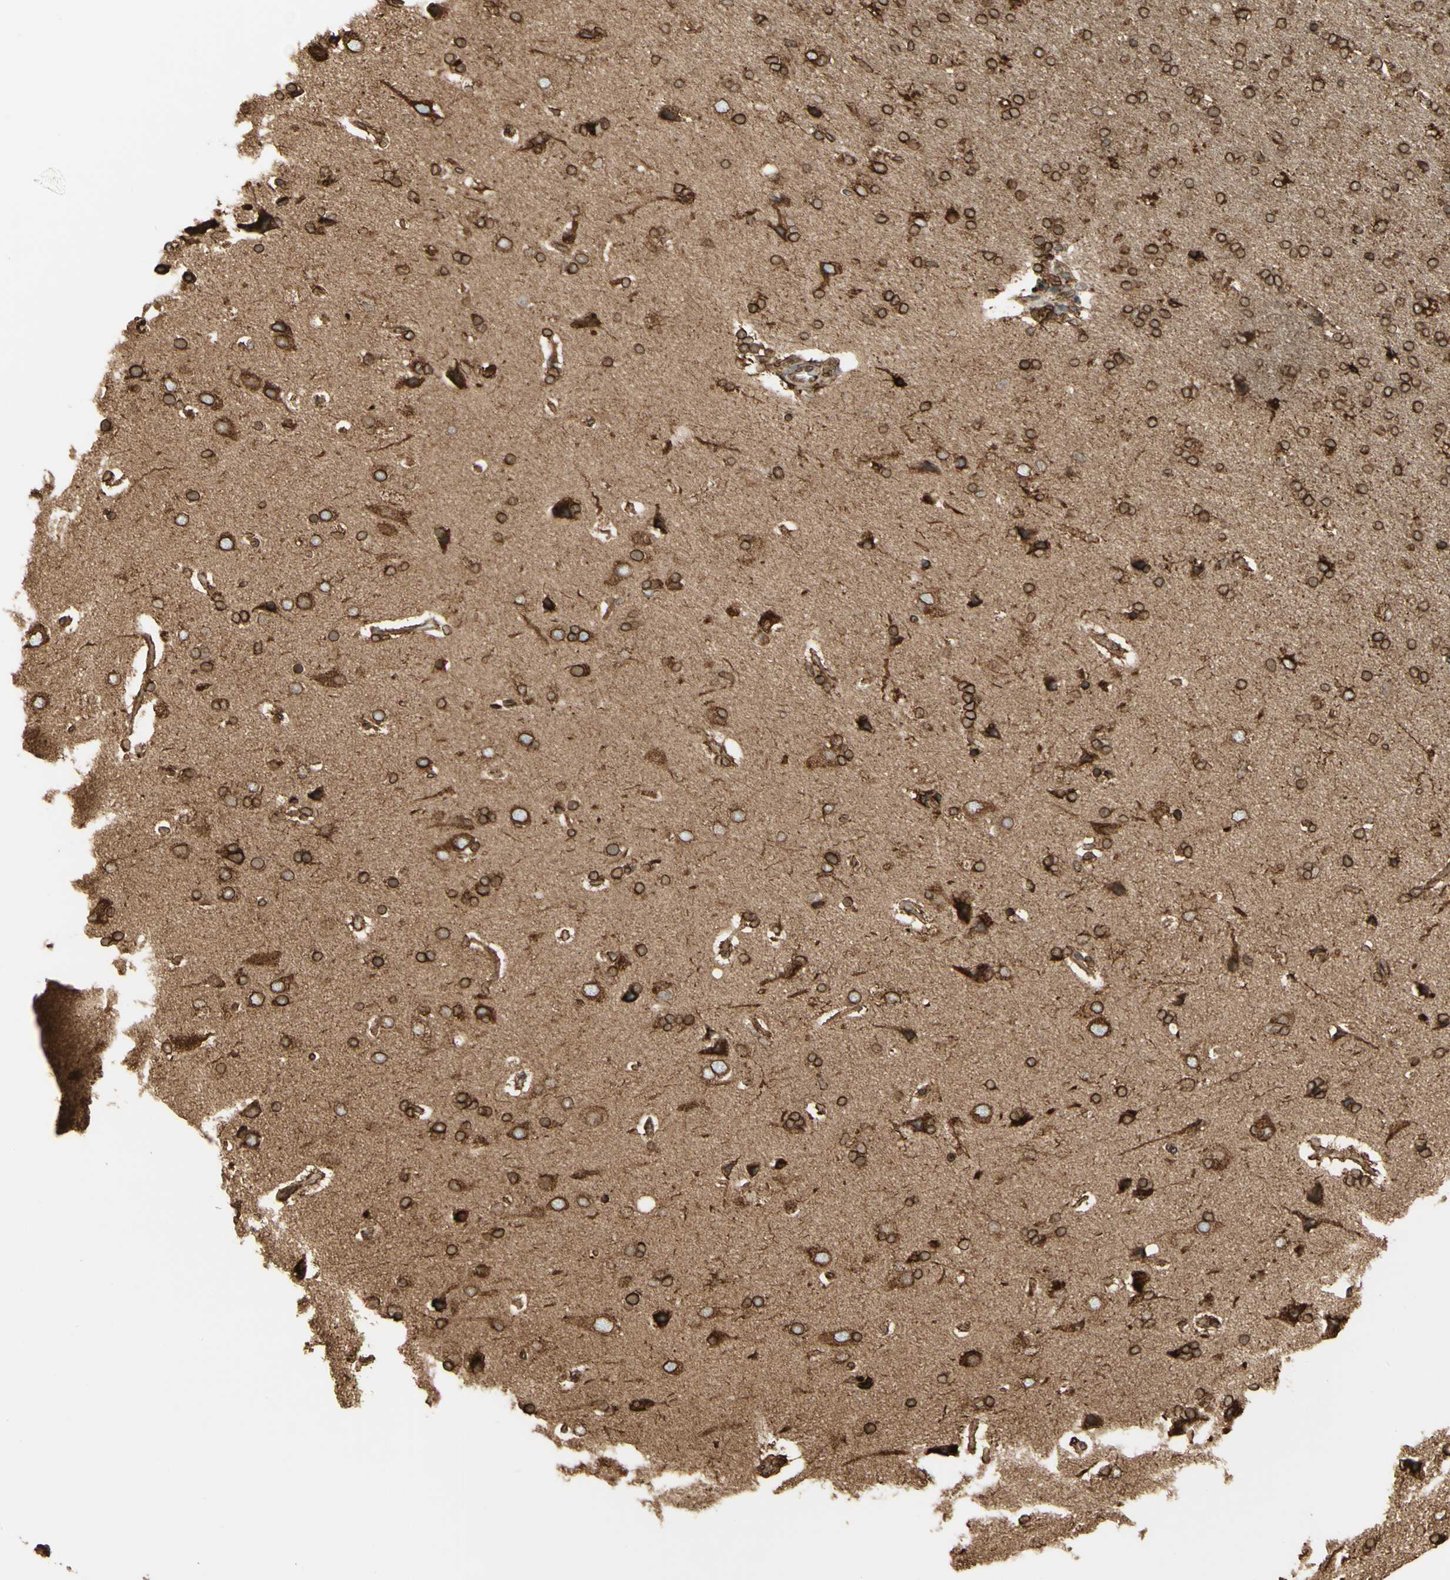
{"staining": {"intensity": "strong", "quantity": ">75%", "location": "cytoplasmic/membranous"}, "tissue": "cerebral cortex", "cell_type": "Endothelial cells", "image_type": "normal", "snomed": [{"axis": "morphology", "description": "Normal tissue, NOS"}, {"axis": "topography", "description": "Cerebral cortex"}], "caption": "The immunohistochemical stain labels strong cytoplasmic/membranous staining in endothelial cells of benign cerebral cortex. The protein of interest is shown in brown color, while the nuclei are stained blue.", "gene": "CANX", "patient": {"sex": "male", "age": 62}}